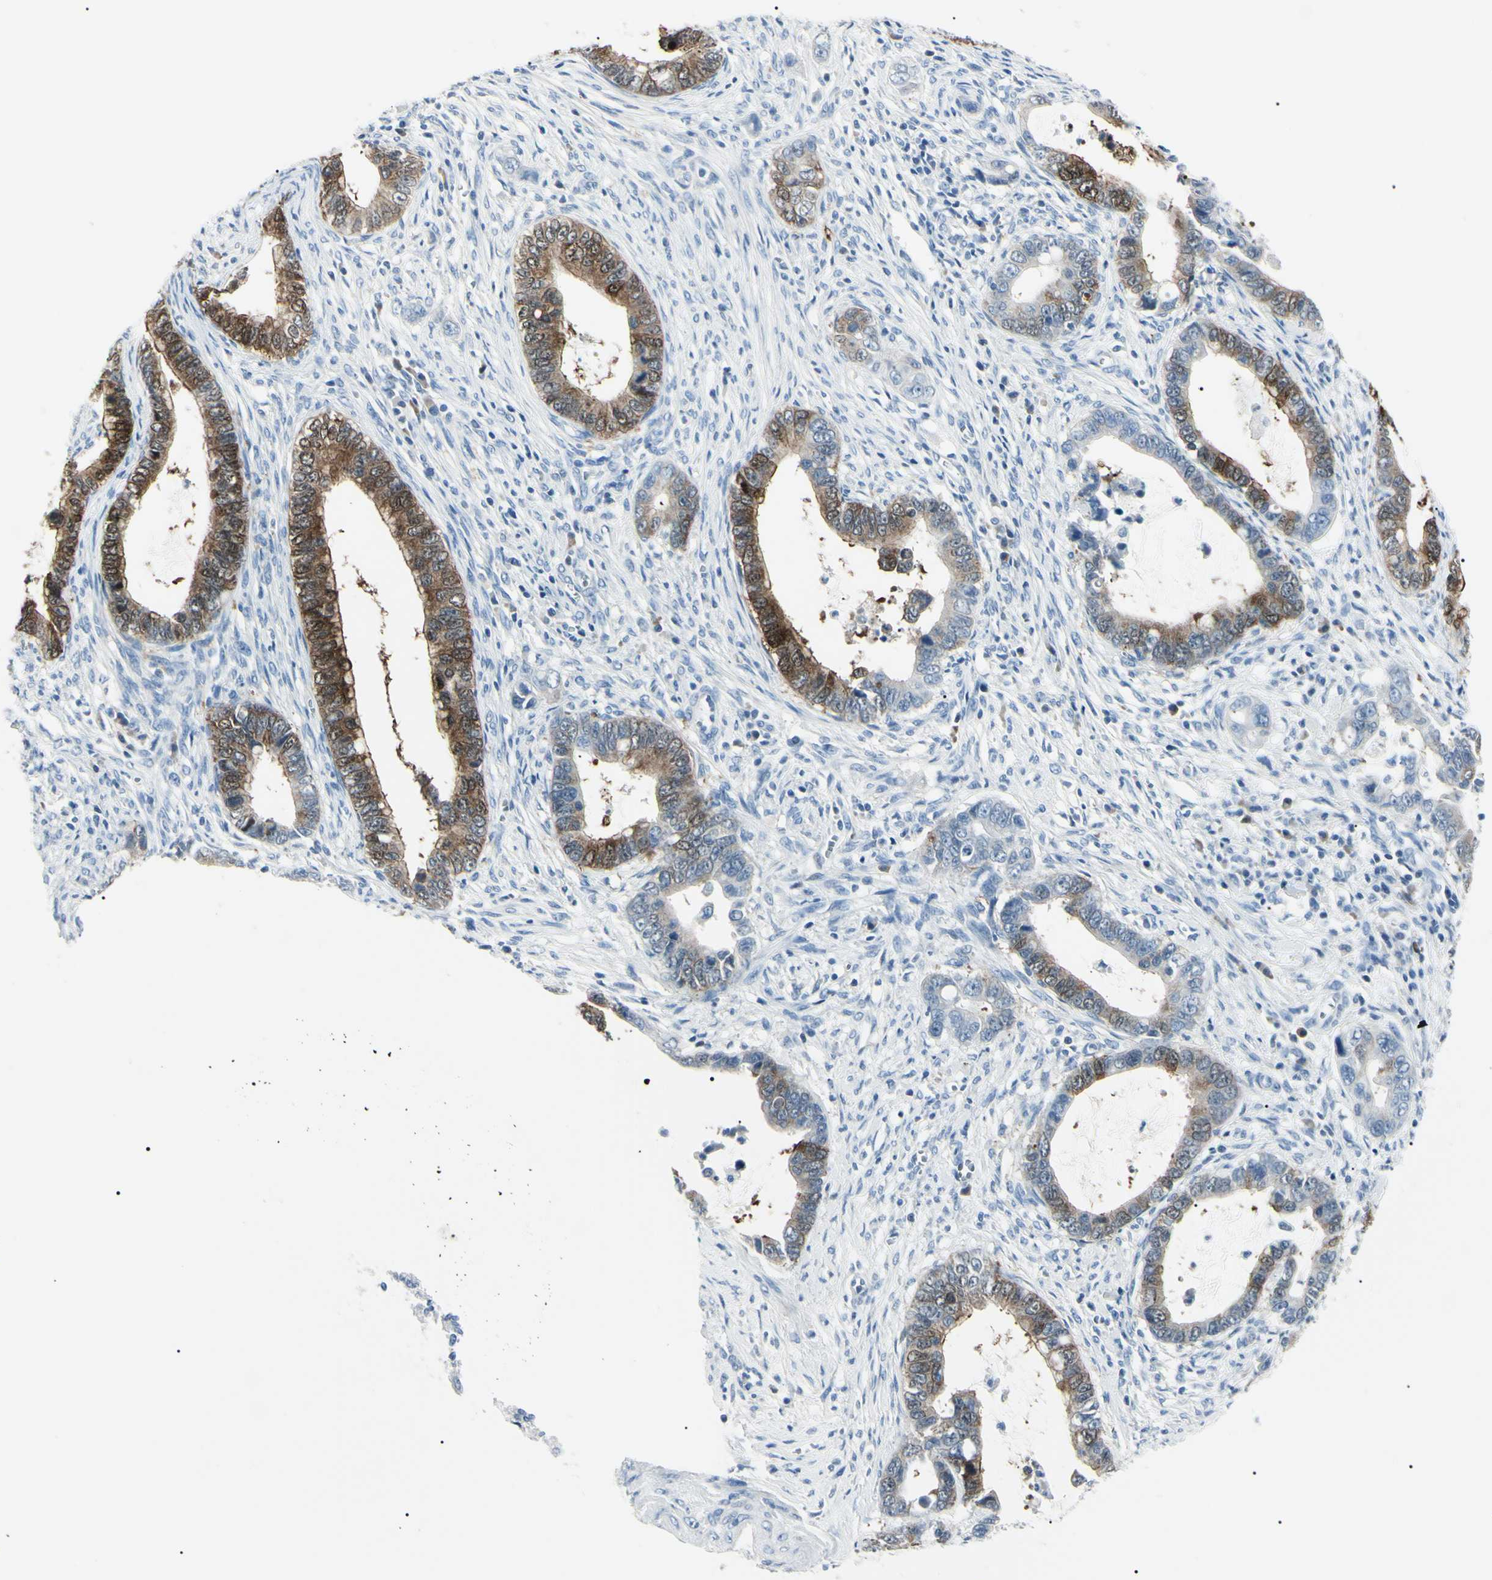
{"staining": {"intensity": "moderate", "quantity": "25%-75%", "location": "cytoplasmic/membranous"}, "tissue": "cervical cancer", "cell_type": "Tumor cells", "image_type": "cancer", "snomed": [{"axis": "morphology", "description": "Adenocarcinoma, NOS"}, {"axis": "topography", "description": "Cervix"}], "caption": "IHC (DAB (3,3'-diaminobenzidine)) staining of cervical cancer (adenocarcinoma) displays moderate cytoplasmic/membranous protein positivity in approximately 25%-75% of tumor cells.", "gene": "CA2", "patient": {"sex": "female", "age": 44}}